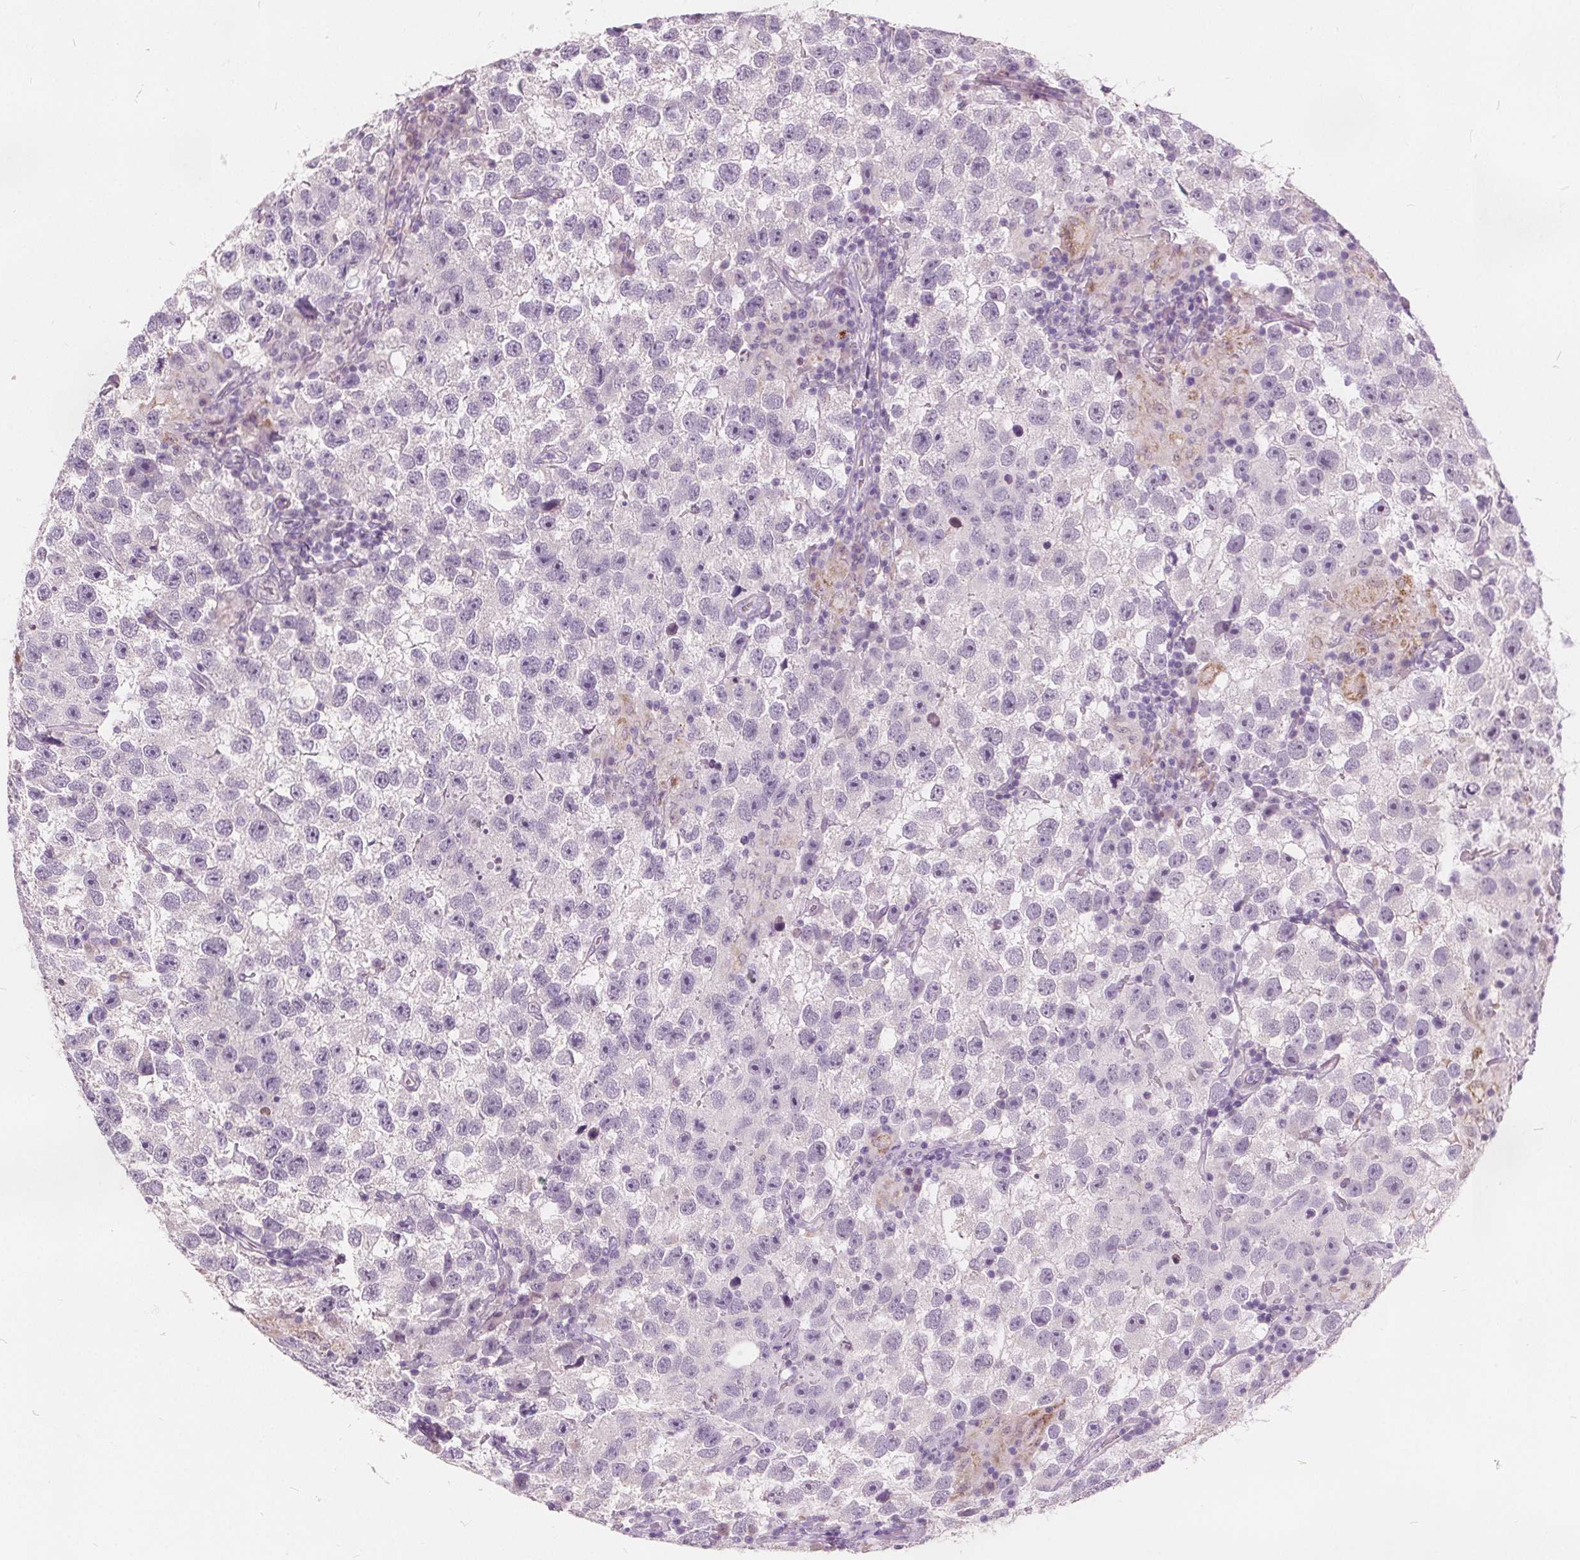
{"staining": {"intensity": "negative", "quantity": "none", "location": "none"}, "tissue": "testis cancer", "cell_type": "Tumor cells", "image_type": "cancer", "snomed": [{"axis": "morphology", "description": "Seminoma, NOS"}, {"axis": "topography", "description": "Testis"}], "caption": "Immunohistochemistry micrograph of neoplastic tissue: testis cancer stained with DAB (3,3'-diaminobenzidine) shows no significant protein positivity in tumor cells. (Immunohistochemistry (ihc), brightfield microscopy, high magnification).", "gene": "ACOX2", "patient": {"sex": "male", "age": 26}}